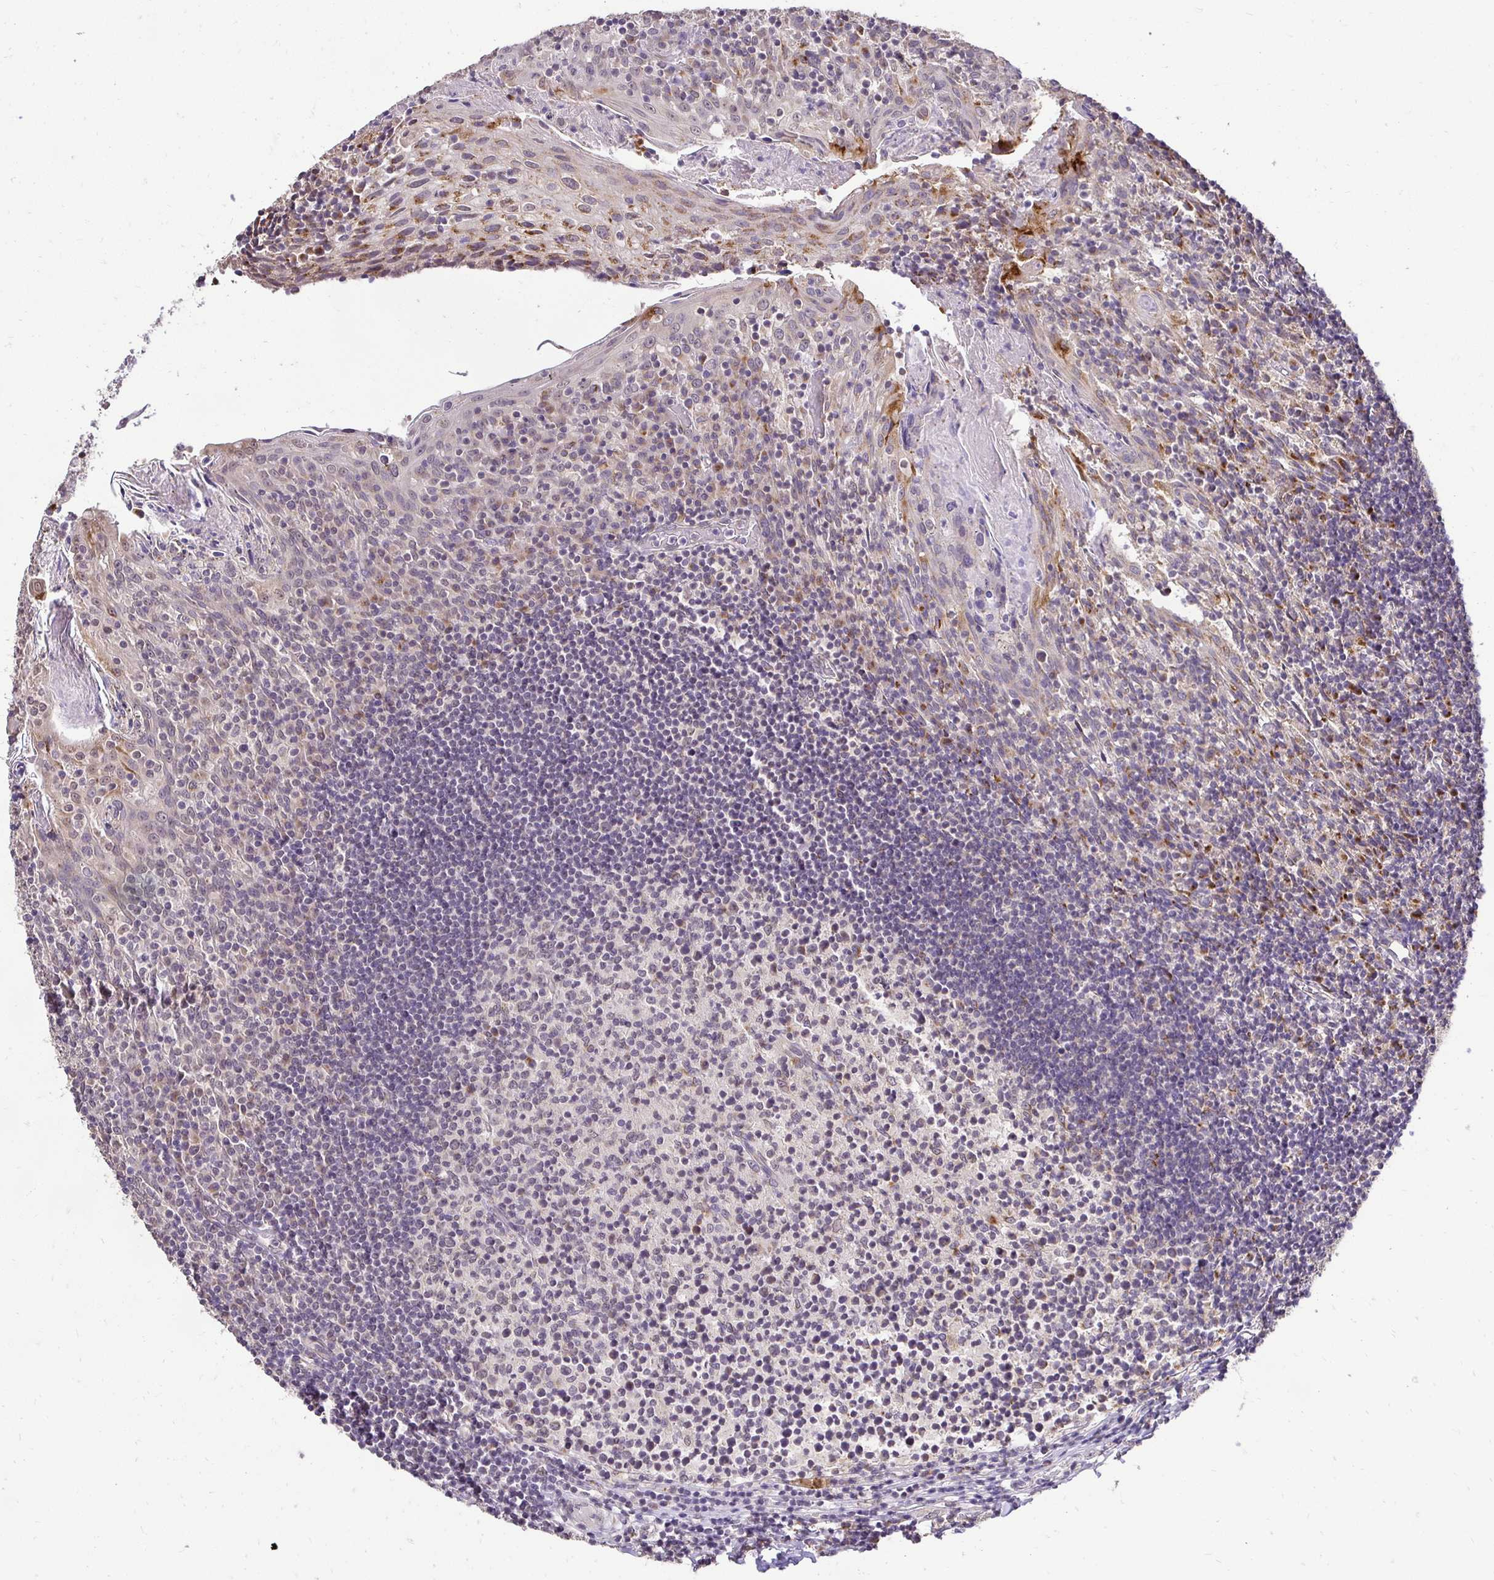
{"staining": {"intensity": "weak", "quantity": "<25%", "location": "nuclear"}, "tissue": "tonsil", "cell_type": "Germinal center cells", "image_type": "normal", "snomed": [{"axis": "morphology", "description": "Normal tissue, NOS"}, {"axis": "topography", "description": "Tonsil"}], "caption": "Germinal center cells show no significant protein staining in normal tonsil. The staining is performed using DAB (3,3'-diaminobenzidine) brown chromogen with nuclei counter-stained in using hematoxylin.", "gene": "RHEBL1", "patient": {"sex": "female", "age": 10}}